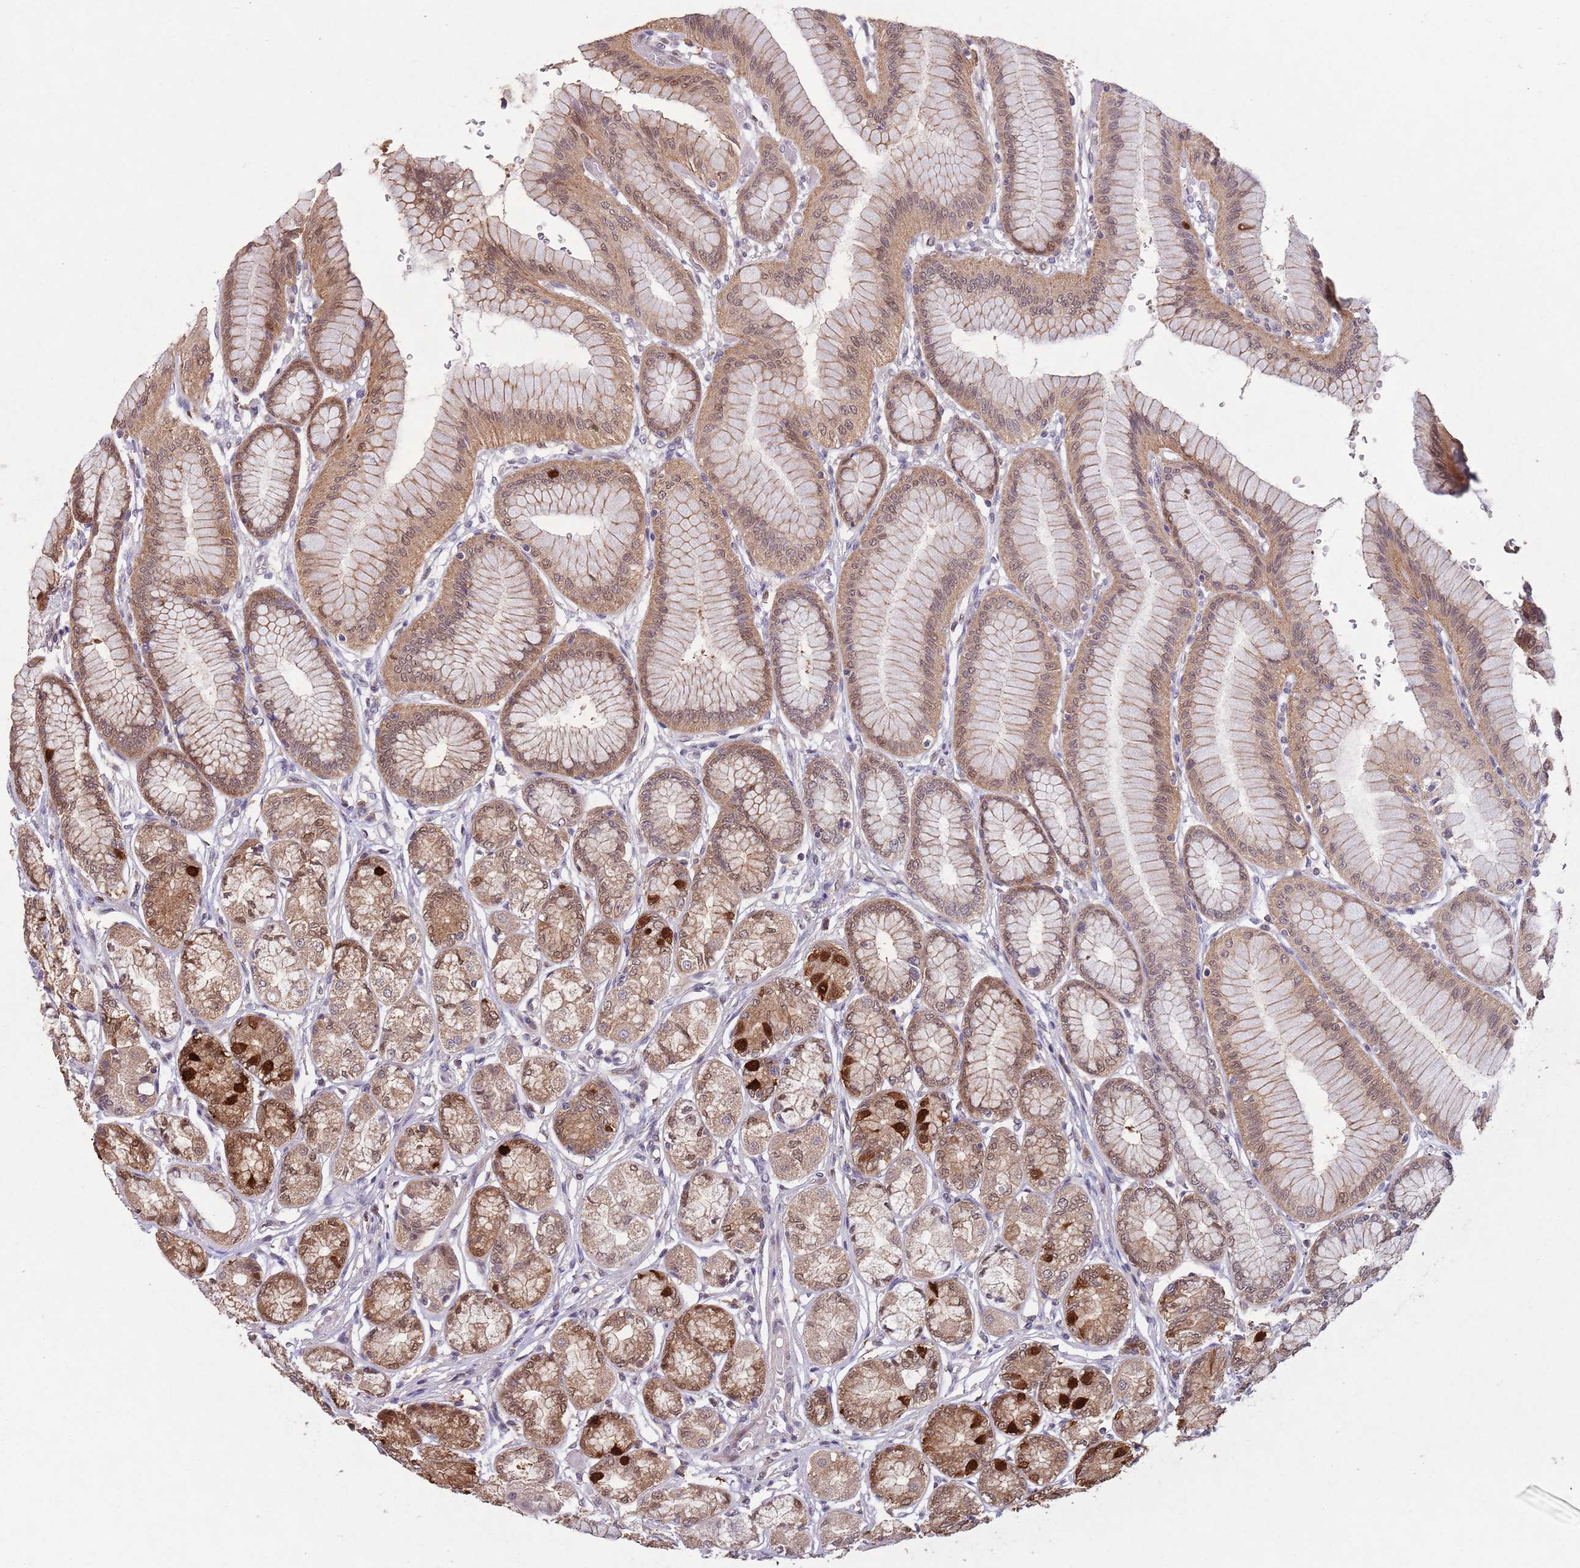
{"staining": {"intensity": "strong", "quantity": ">75%", "location": "cytoplasmic/membranous,nuclear"}, "tissue": "stomach", "cell_type": "Glandular cells", "image_type": "normal", "snomed": [{"axis": "morphology", "description": "Normal tissue, NOS"}, {"axis": "morphology", "description": "Adenocarcinoma, NOS"}, {"axis": "morphology", "description": "Adenocarcinoma, High grade"}, {"axis": "topography", "description": "Stomach, upper"}, {"axis": "topography", "description": "Stomach"}], "caption": "Human stomach stained for a protein (brown) reveals strong cytoplasmic/membranous,nuclear positive staining in about >75% of glandular cells.", "gene": "ZNF639", "patient": {"sex": "female", "age": 65}}